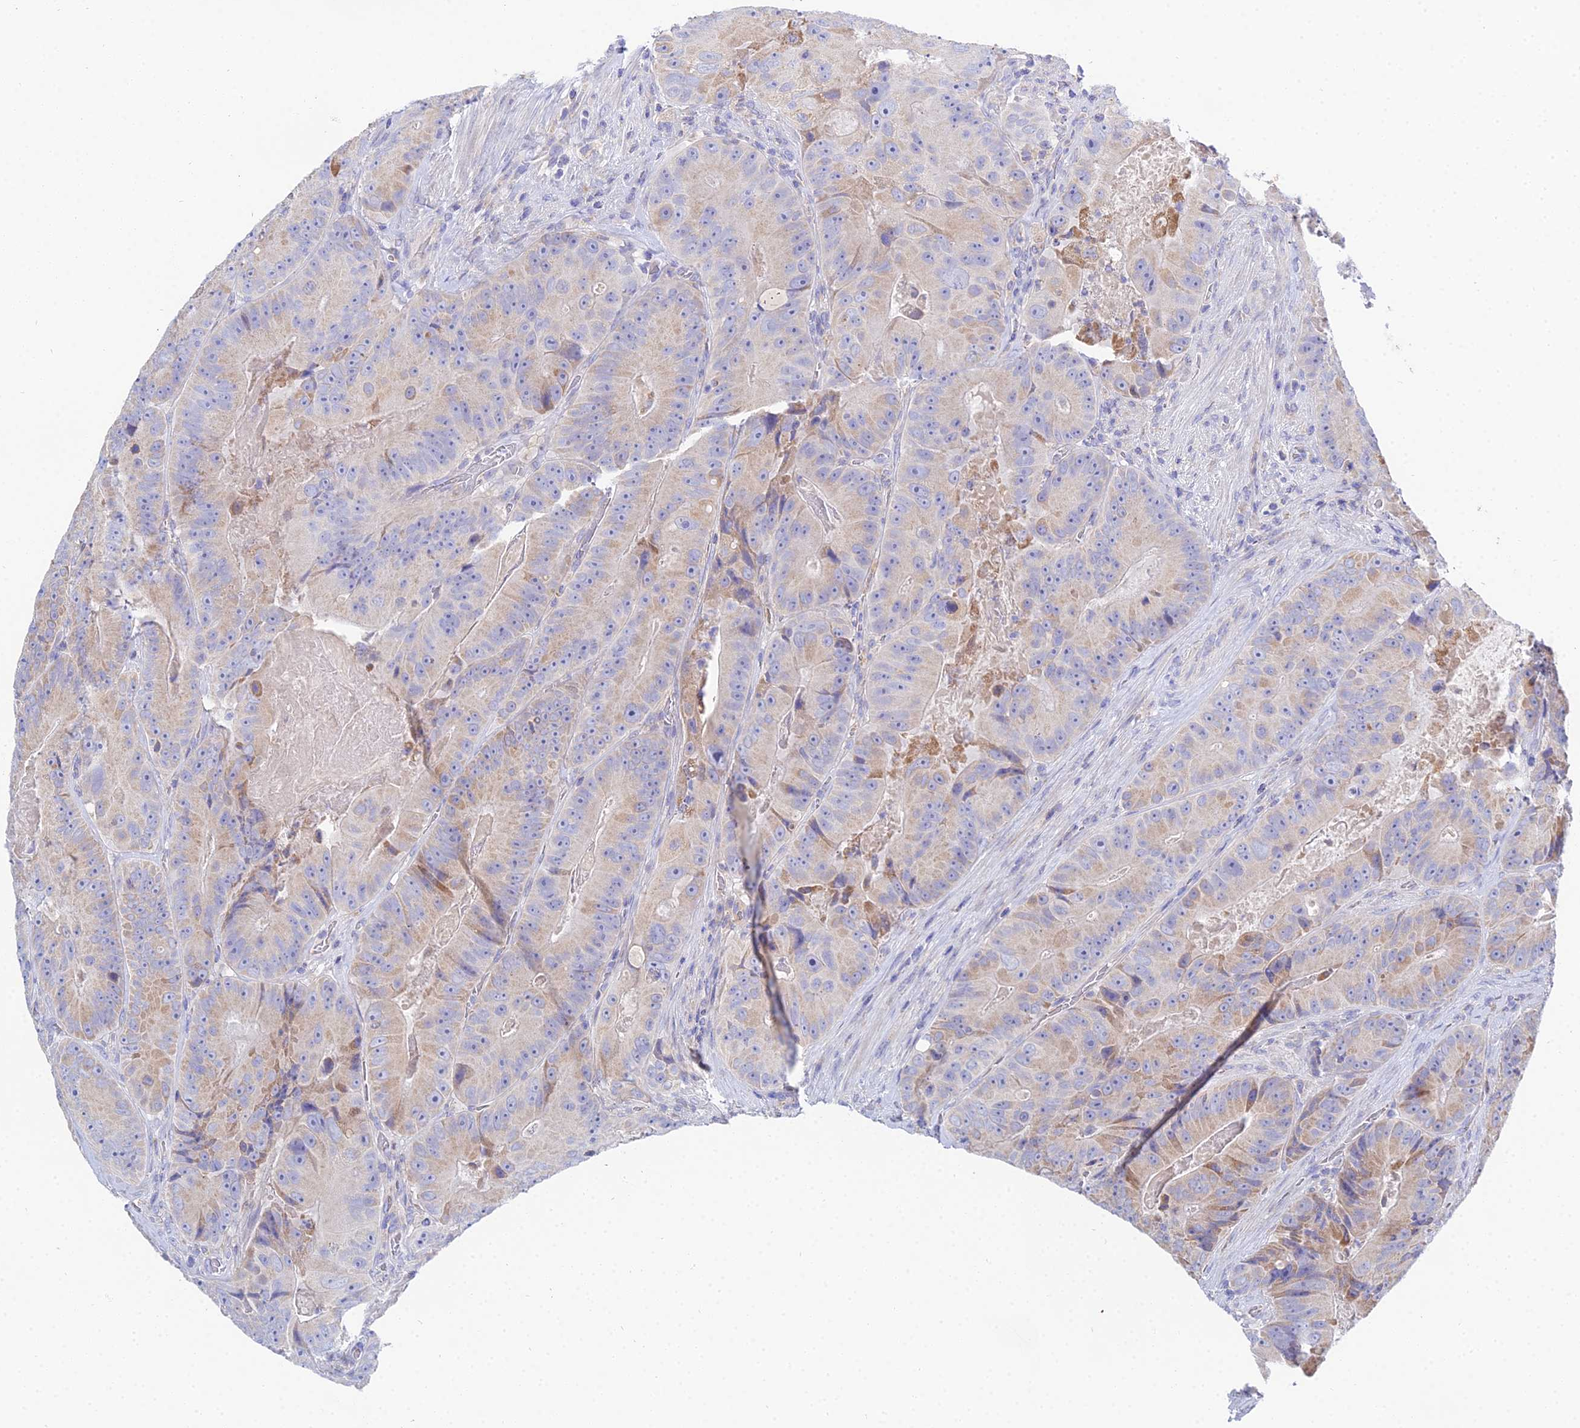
{"staining": {"intensity": "weak", "quantity": "25%-75%", "location": "cytoplasmic/membranous"}, "tissue": "colorectal cancer", "cell_type": "Tumor cells", "image_type": "cancer", "snomed": [{"axis": "morphology", "description": "Adenocarcinoma, NOS"}, {"axis": "topography", "description": "Colon"}], "caption": "The micrograph displays staining of adenocarcinoma (colorectal), revealing weak cytoplasmic/membranous protein expression (brown color) within tumor cells.", "gene": "PPP2R2C", "patient": {"sex": "female", "age": 86}}